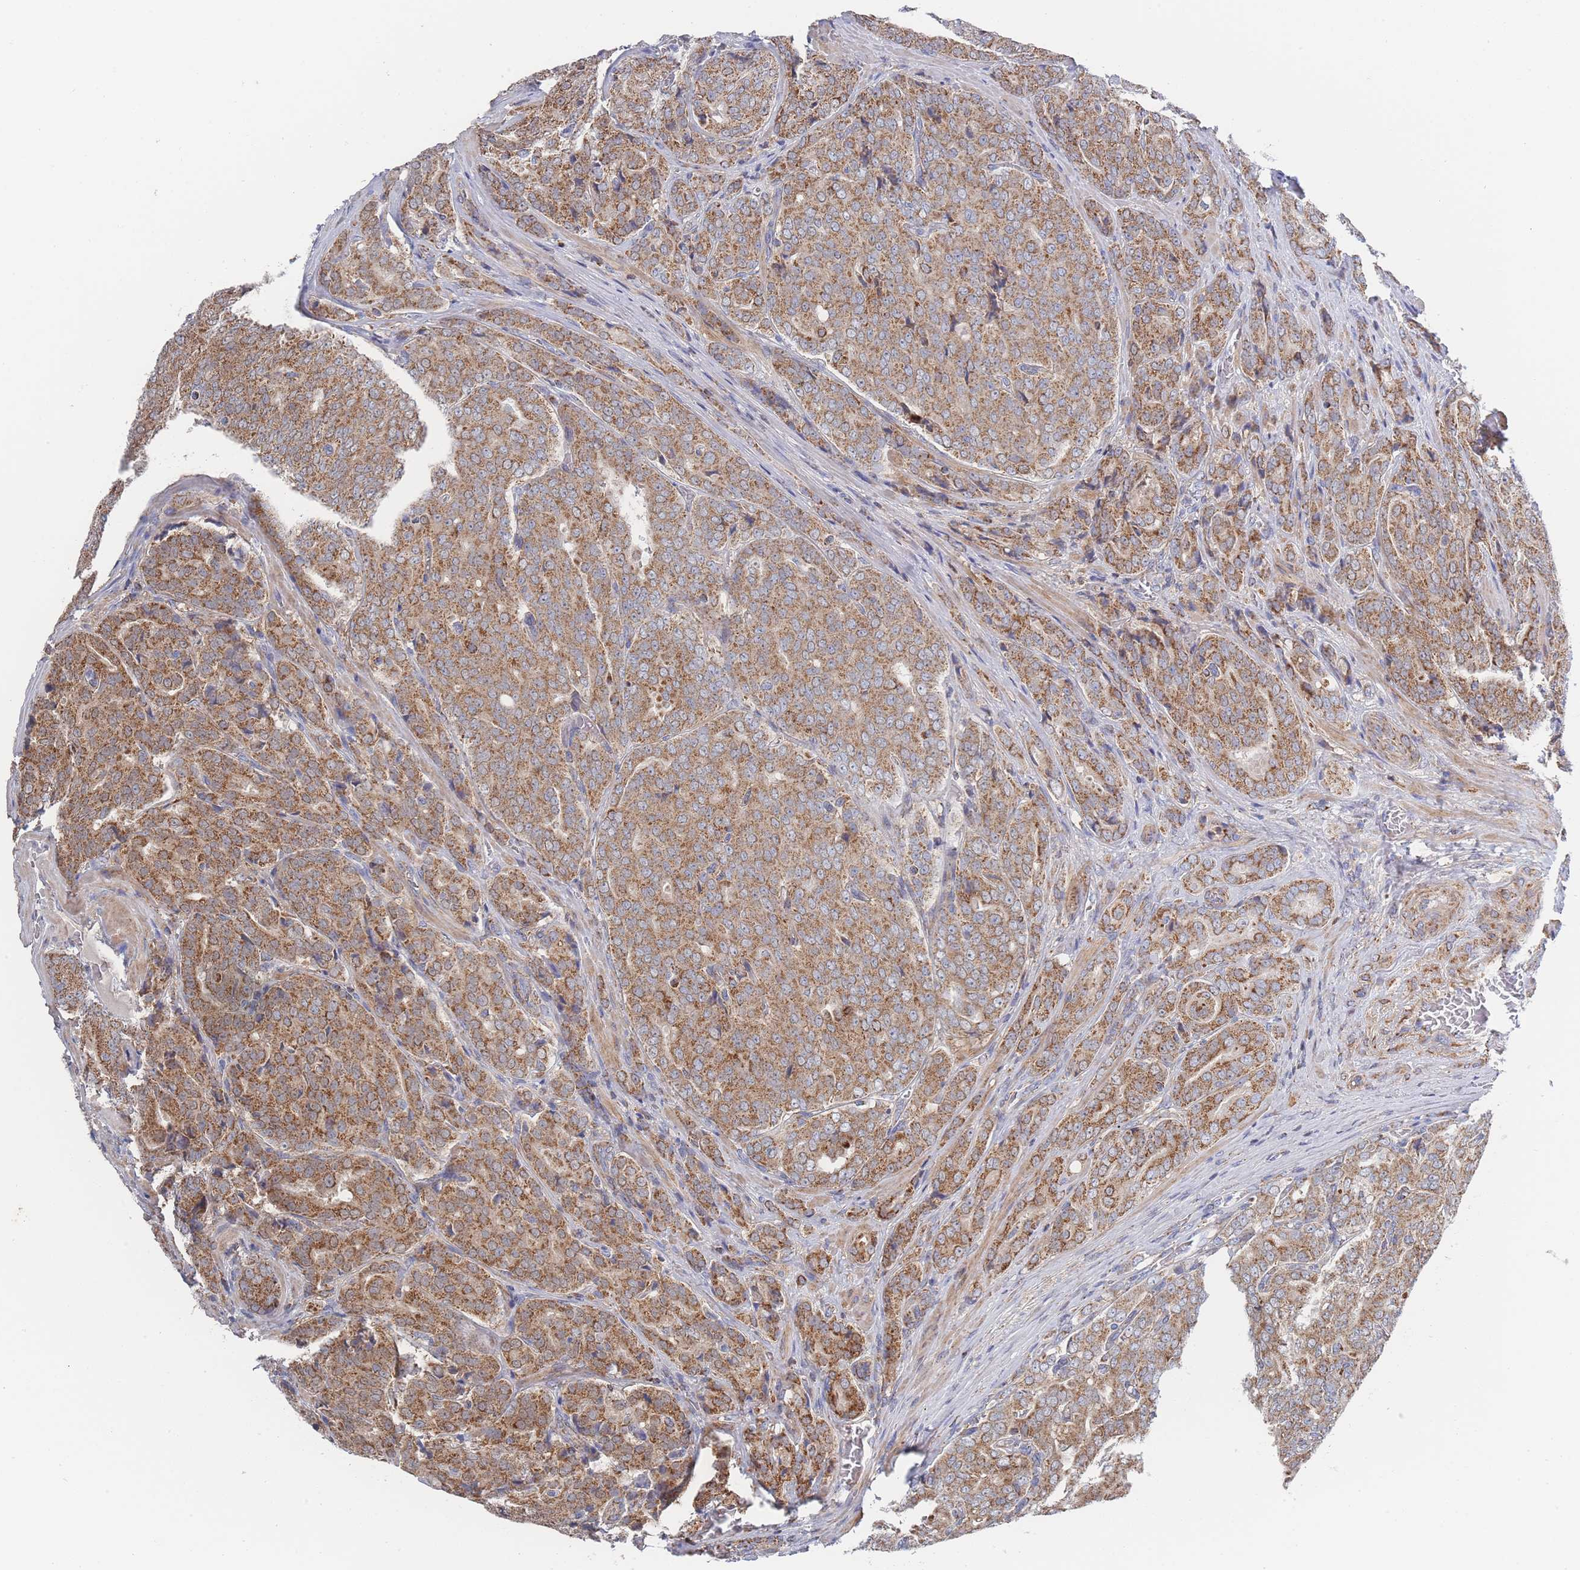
{"staining": {"intensity": "moderate", "quantity": ">75%", "location": "cytoplasmic/membranous"}, "tissue": "prostate cancer", "cell_type": "Tumor cells", "image_type": "cancer", "snomed": [{"axis": "morphology", "description": "Adenocarcinoma, High grade"}, {"axis": "topography", "description": "Prostate"}], "caption": "Immunohistochemical staining of human prostate cancer (adenocarcinoma (high-grade)) reveals medium levels of moderate cytoplasmic/membranous protein positivity in approximately >75% of tumor cells.", "gene": "IKZF4", "patient": {"sex": "male", "age": 68}}